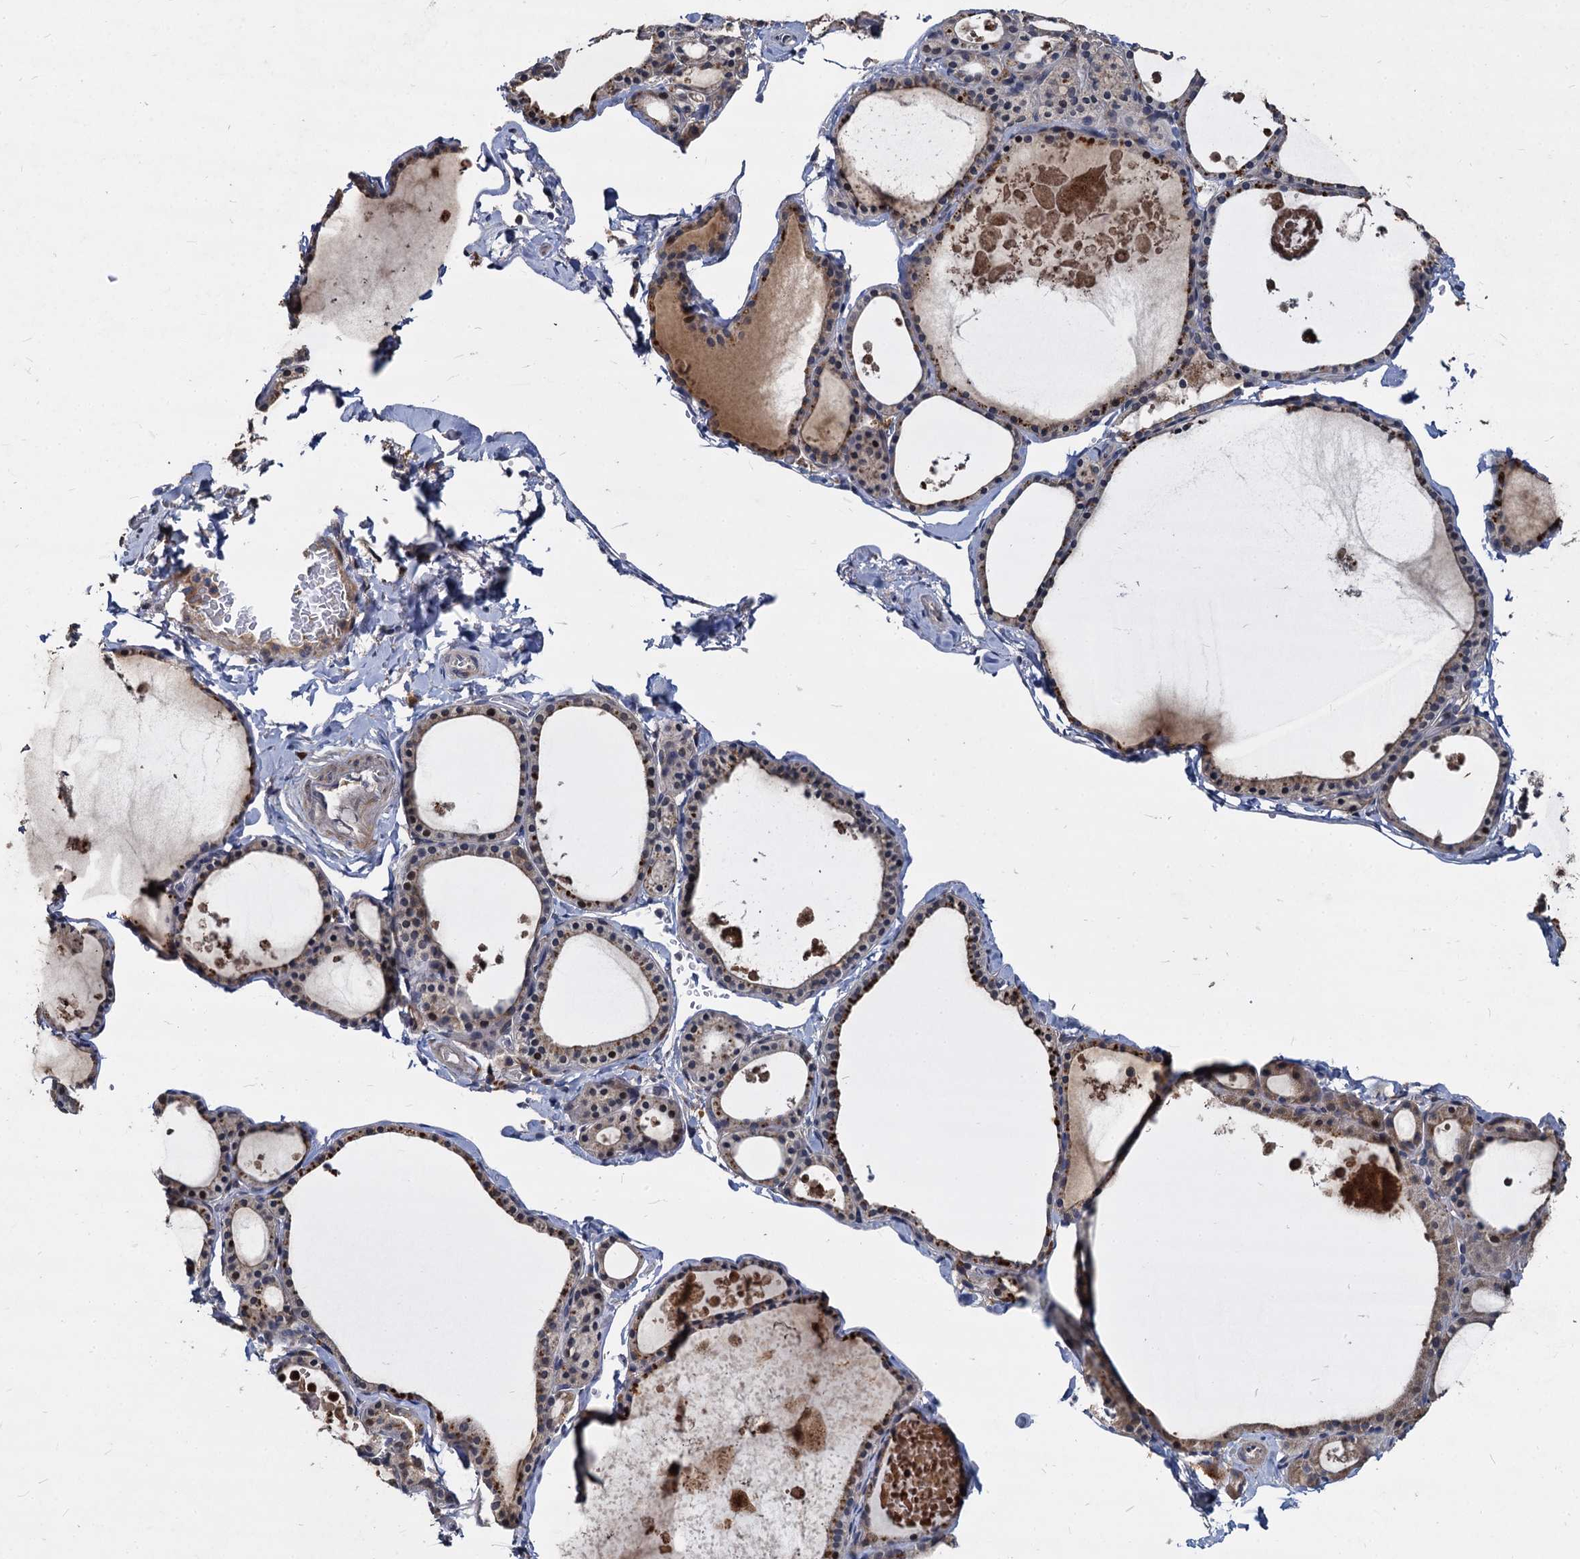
{"staining": {"intensity": "strong", "quantity": "<25%", "location": "cytoplasmic/membranous"}, "tissue": "thyroid gland", "cell_type": "Glandular cells", "image_type": "normal", "snomed": [{"axis": "morphology", "description": "Normal tissue, NOS"}, {"axis": "topography", "description": "Thyroid gland"}], "caption": "Thyroid gland stained with immunohistochemistry (IHC) displays strong cytoplasmic/membranous staining in about <25% of glandular cells. (DAB = brown stain, brightfield microscopy at high magnification).", "gene": "CCDC184", "patient": {"sex": "male", "age": 56}}